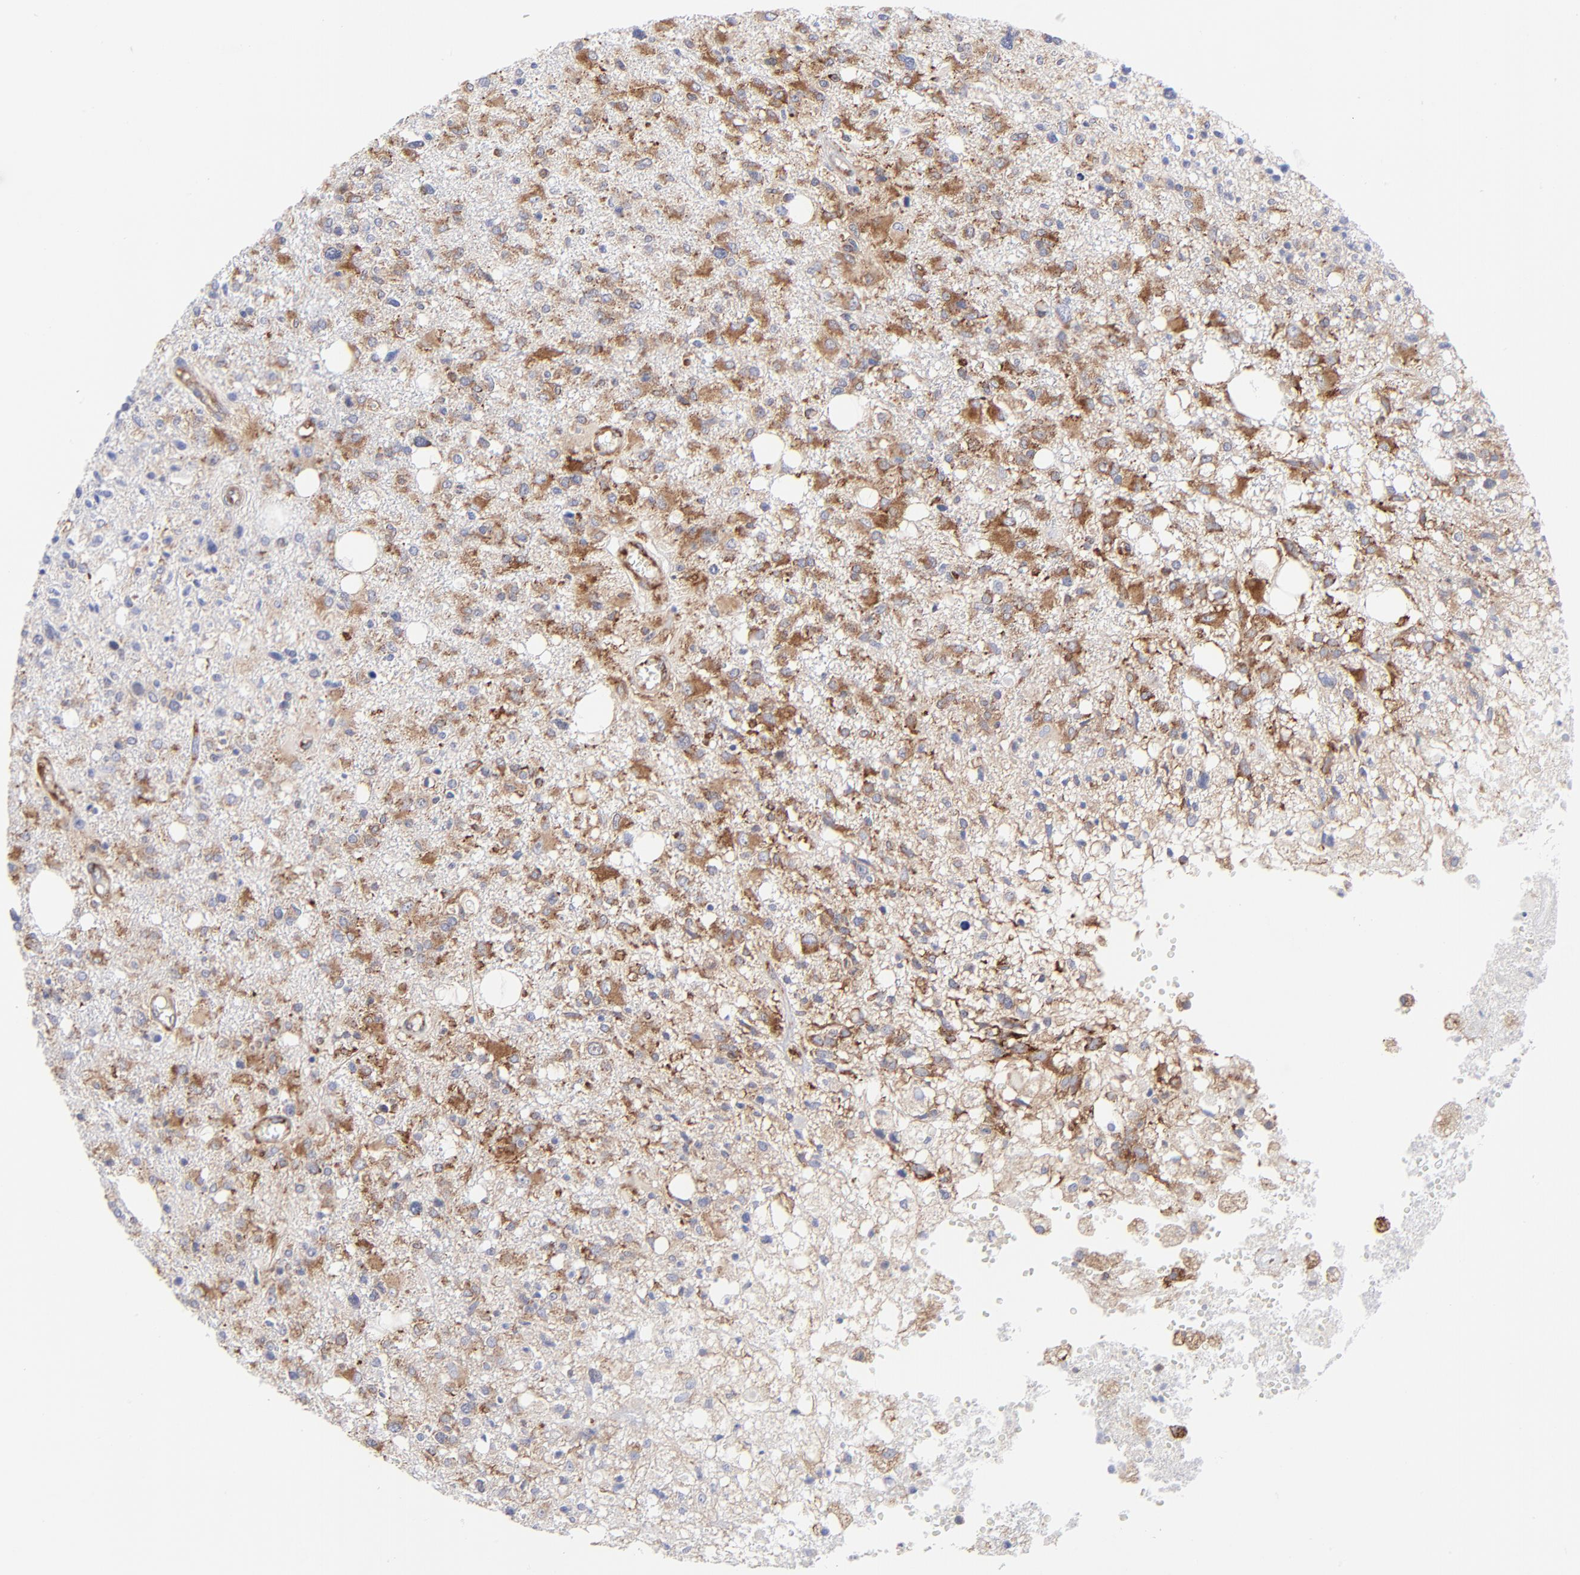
{"staining": {"intensity": "moderate", "quantity": "25%-75%", "location": "cytoplasmic/membranous"}, "tissue": "glioma", "cell_type": "Tumor cells", "image_type": "cancer", "snomed": [{"axis": "morphology", "description": "Glioma, malignant, High grade"}, {"axis": "topography", "description": "Cerebral cortex"}], "caption": "There is medium levels of moderate cytoplasmic/membranous expression in tumor cells of glioma, as demonstrated by immunohistochemical staining (brown color).", "gene": "EIF2AK2", "patient": {"sex": "male", "age": 76}}